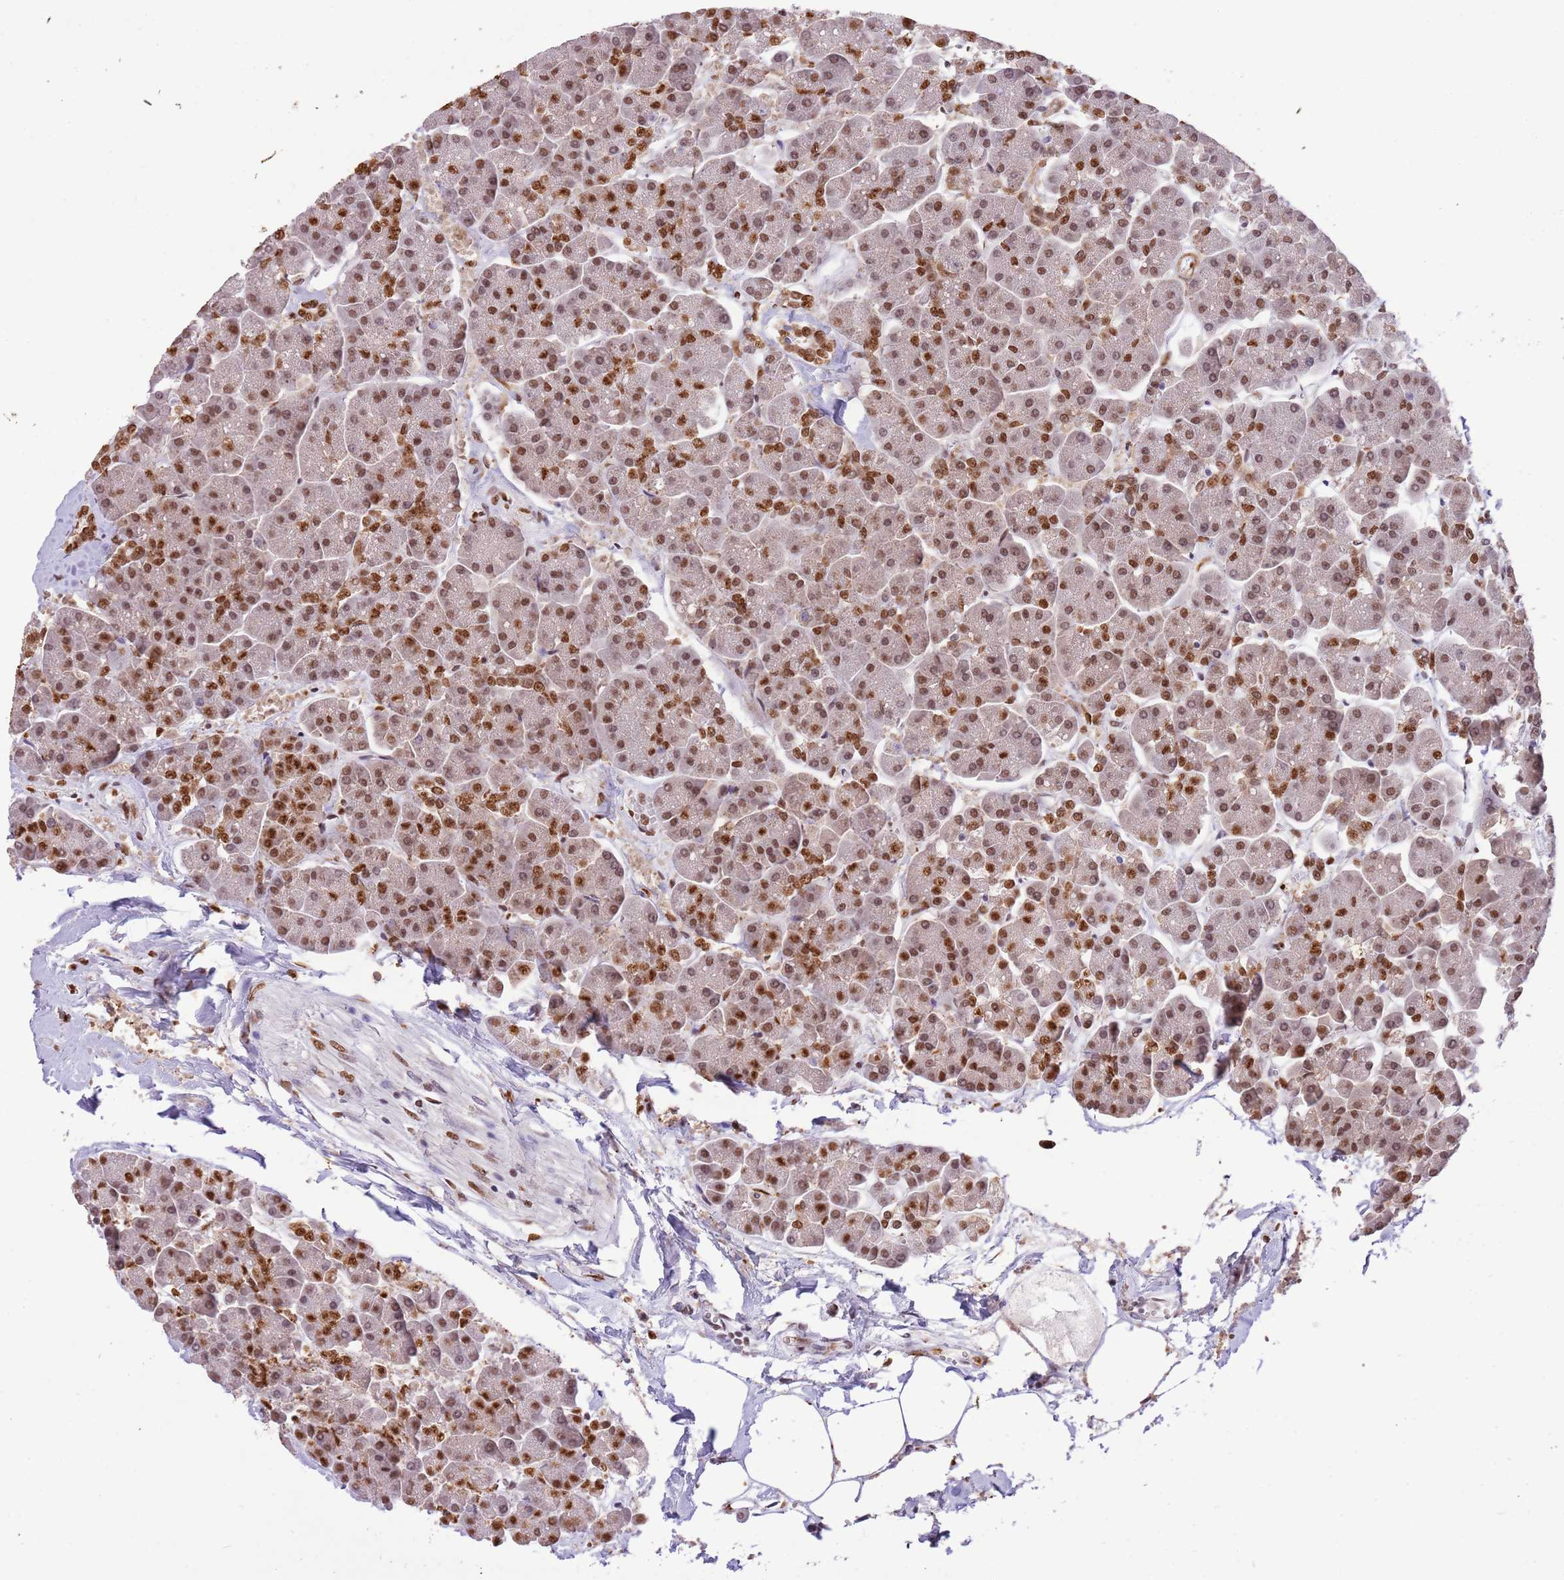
{"staining": {"intensity": "strong", "quantity": ">75%", "location": "nuclear"}, "tissue": "pancreas", "cell_type": "Exocrine glandular cells", "image_type": "normal", "snomed": [{"axis": "morphology", "description": "Normal tissue, NOS"}, {"axis": "topography", "description": "Pancreas"}, {"axis": "topography", "description": "Peripheral nerve tissue"}], "caption": "Exocrine glandular cells reveal high levels of strong nuclear staining in about >75% of cells in normal pancreas. The staining is performed using DAB (3,3'-diaminobenzidine) brown chromogen to label protein expression. The nuclei are counter-stained blue using hematoxylin.", "gene": "TRIM32", "patient": {"sex": "male", "age": 54}}